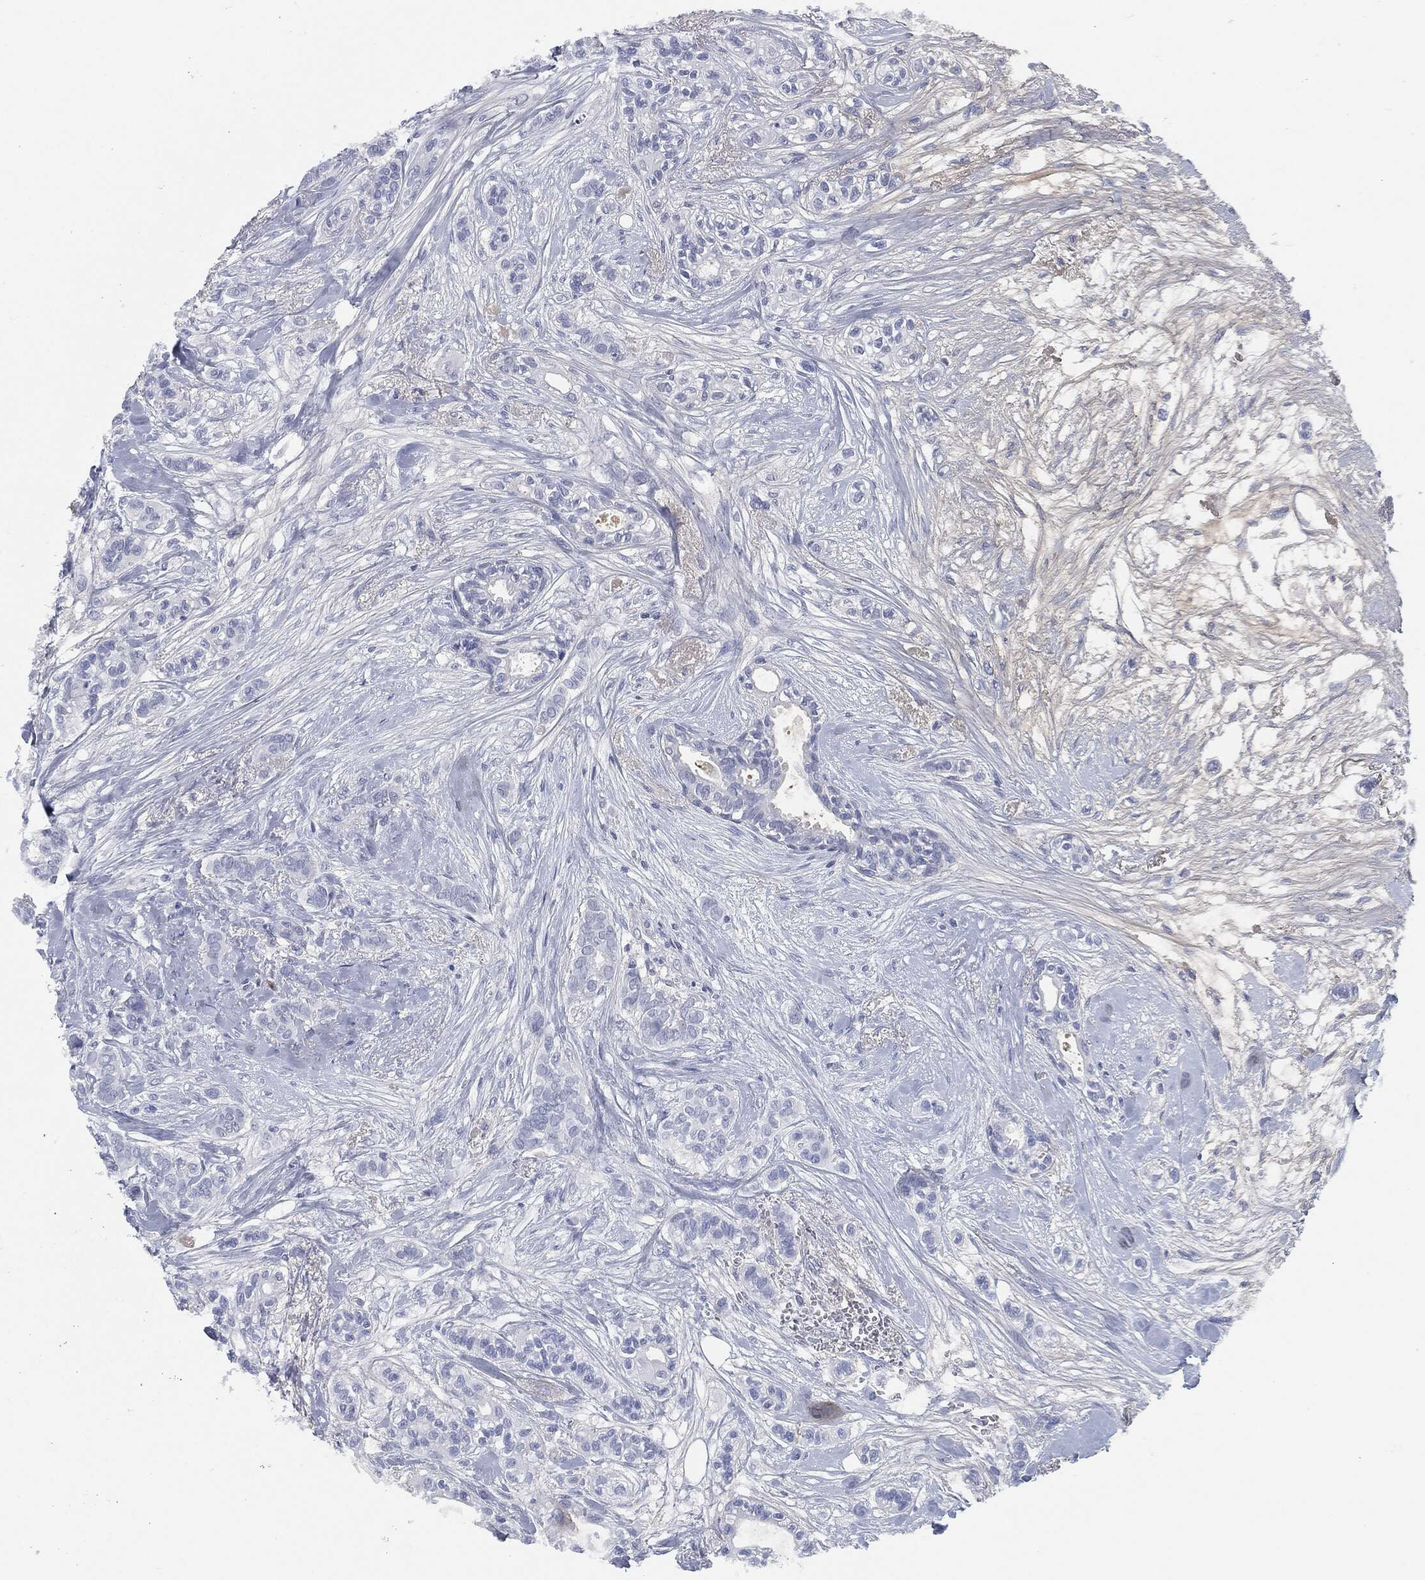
{"staining": {"intensity": "negative", "quantity": "none", "location": "none"}, "tissue": "breast cancer", "cell_type": "Tumor cells", "image_type": "cancer", "snomed": [{"axis": "morphology", "description": "Duct carcinoma"}, {"axis": "topography", "description": "Breast"}], "caption": "Micrograph shows no significant protein positivity in tumor cells of breast cancer (intraductal carcinoma).", "gene": "MST1", "patient": {"sex": "female", "age": 71}}